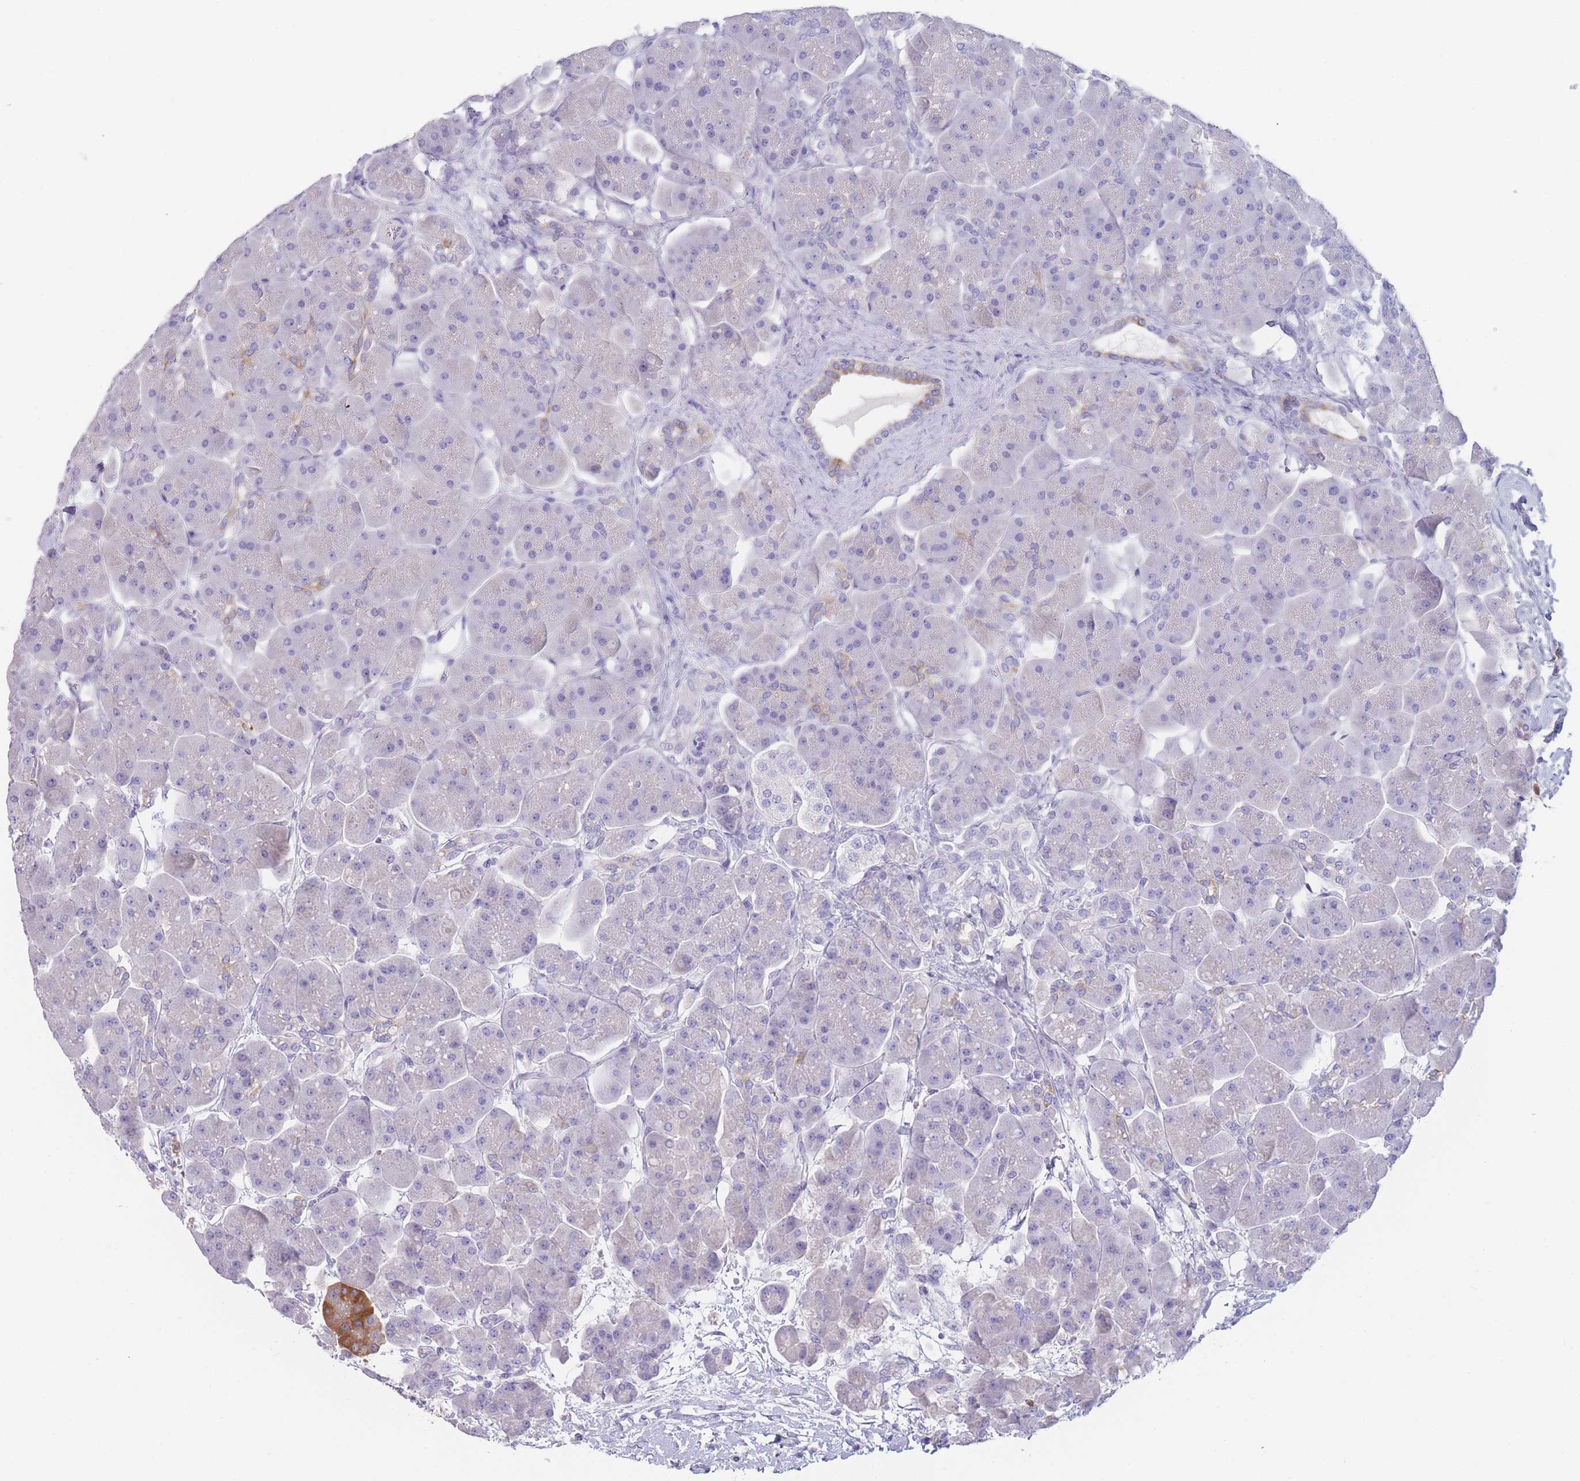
{"staining": {"intensity": "moderate", "quantity": "<25%", "location": "cytoplasmic/membranous"}, "tissue": "pancreas", "cell_type": "Exocrine glandular cells", "image_type": "normal", "snomed": [{"axis": "morphology", "description": "Normal tissue, NOS"}, {"axis": "topography", "description": "Pancreas"}], "caption": "Human pancreas stained for a protein (brown) reveals moderate cytoplasmic/membranous positive expression in about <25% of exocrine glandular cells.", "gene": "ZNF627", "patient": {"sex": "male", "age": 66}}